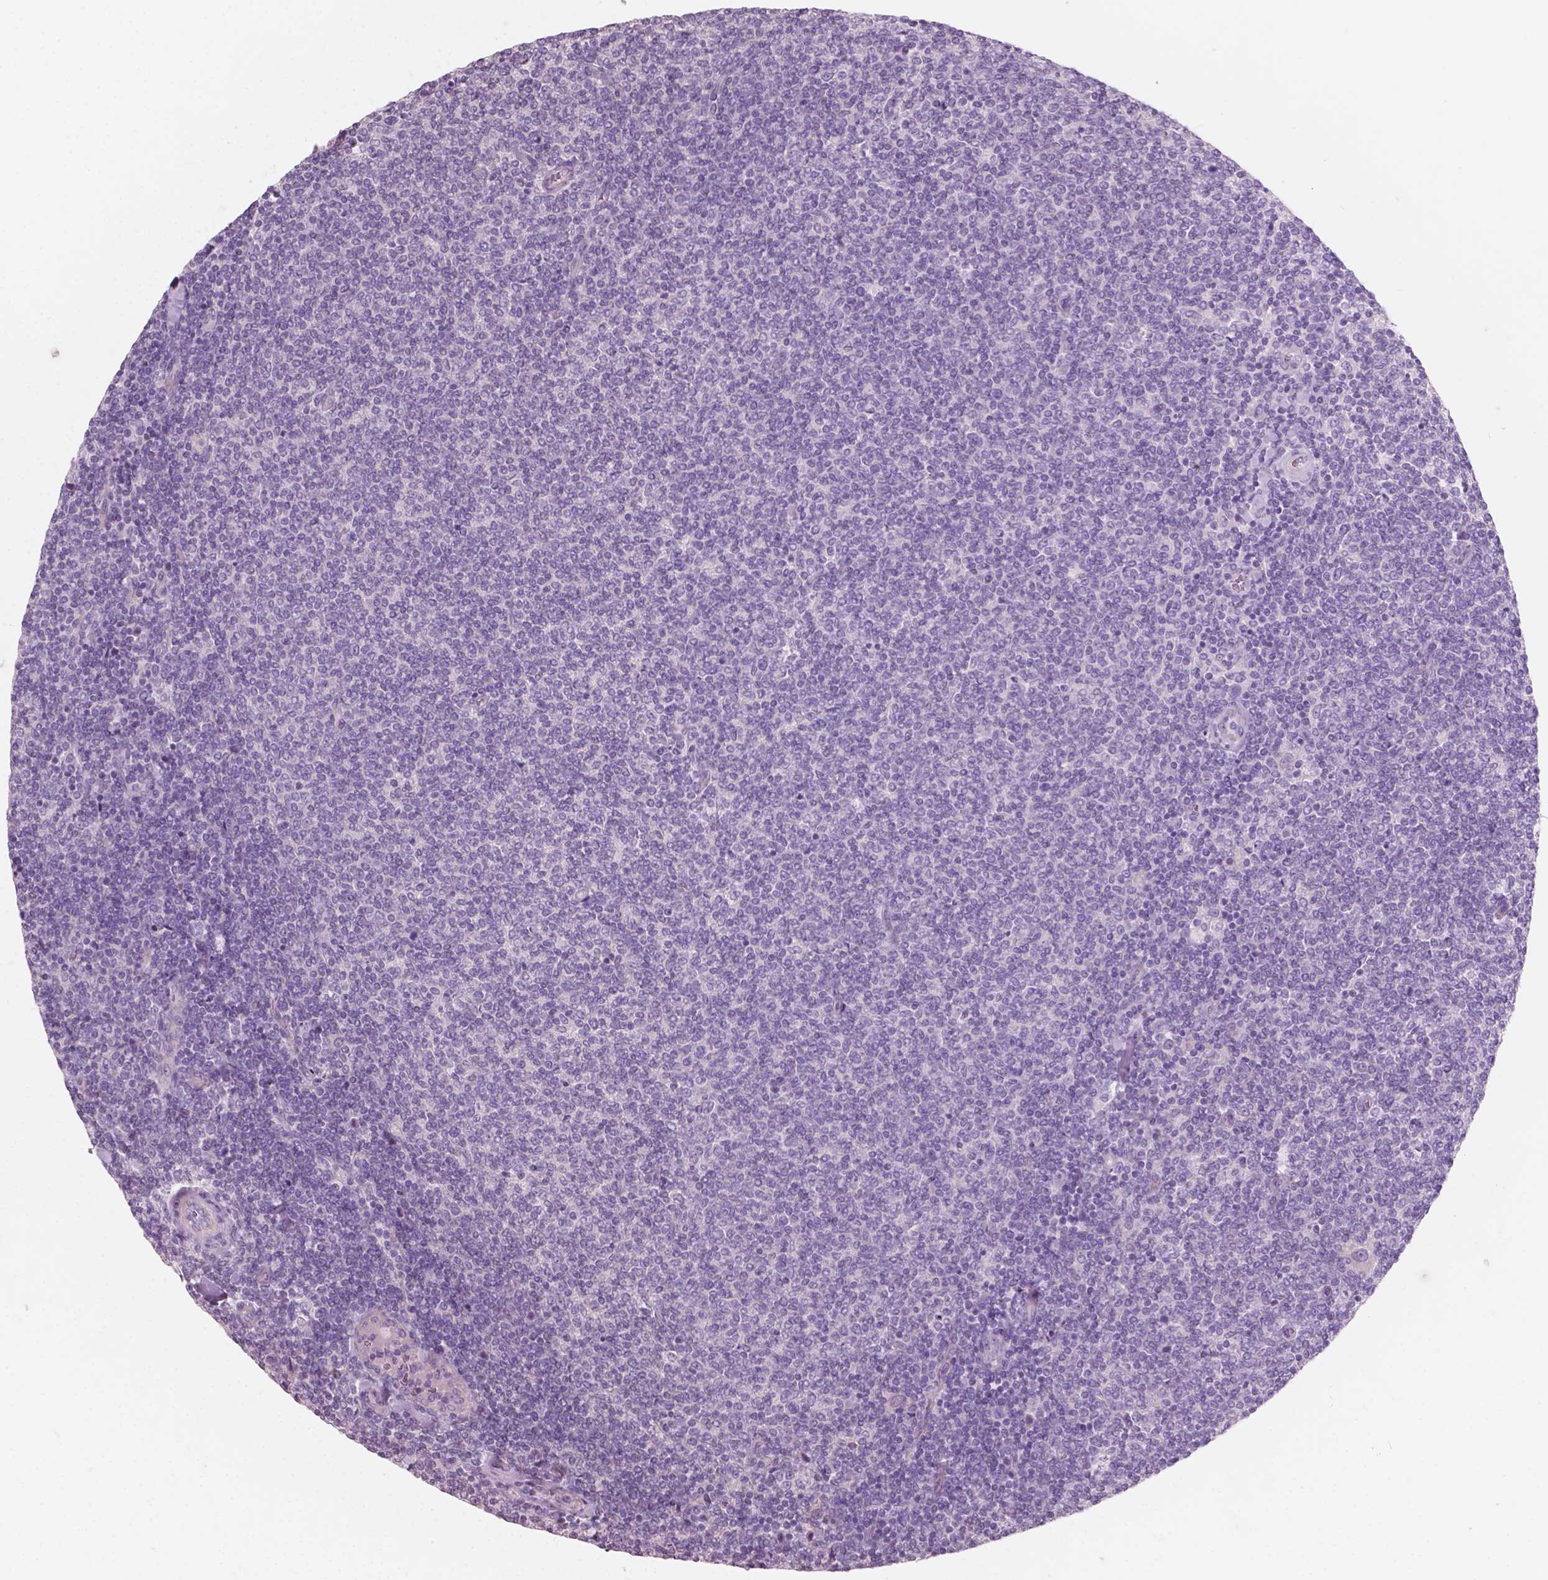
{"staining": {"intensity": "negative", "quantity": "none", "location": "none"}, "tissue": "lymphoma", "cell_type": "Tumor cells", "image_type": "cancer", "snomed": [{"axis": "morphology", "description": "Malignant lymphoma, non-Hodgkin's type, Low grade"}, {"axis": "topography", "description": "Lymph node"}], "caption": "DAB immunohistochemical staining of human lymphoma displays no significant positivity in tumor cells.", "gene": "AWAT1", "patient": {"sex": "male", "age": 52}}